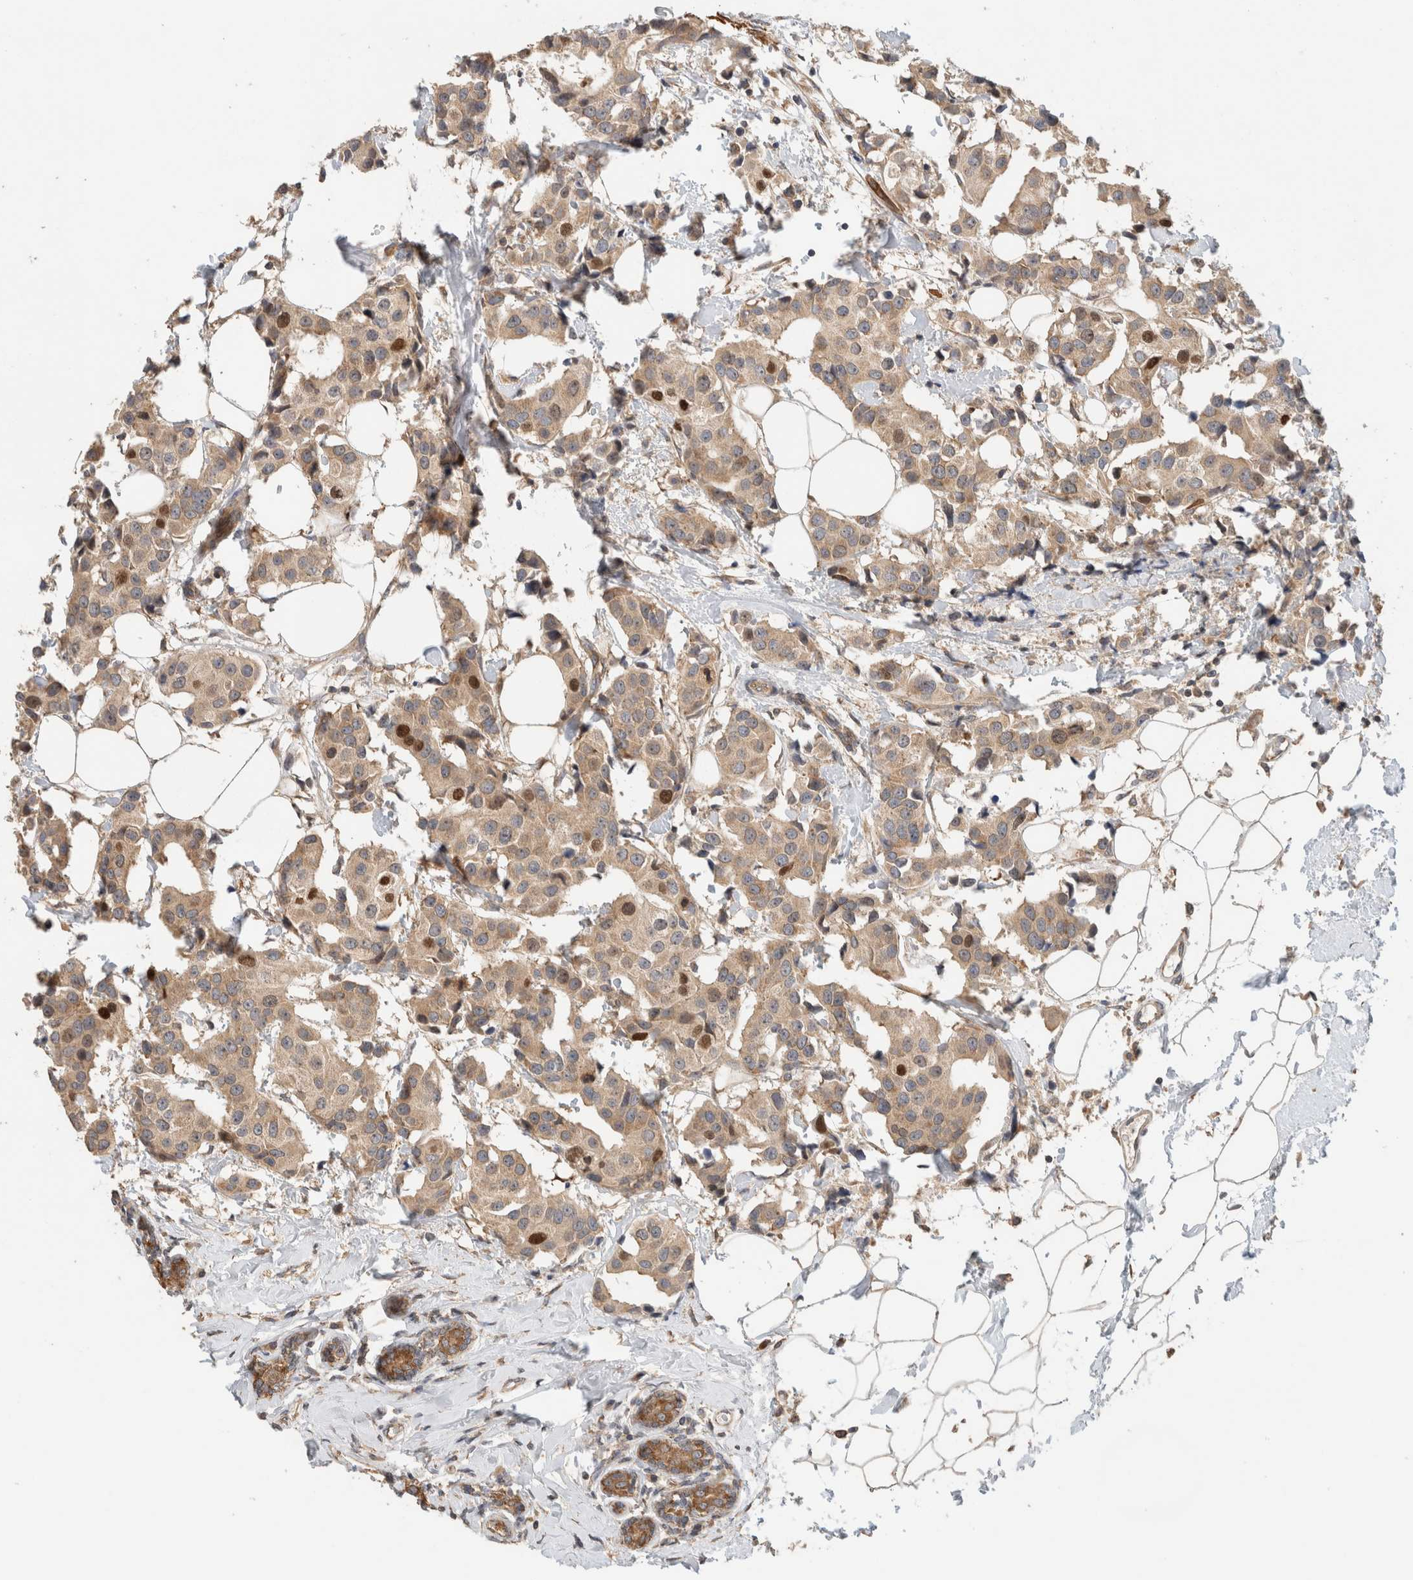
{"staining": {"intensity": "moderate", "quantity": ">75%", "location": "cytoplasmic/membranous,nuclear"}, "tissue": "breast cancer", "cell_type": "Tumor cells", "image_type": "cancer", "snomed": [{"axis": "morphology", "description": "Normal tissue, NOS"}, {"axis": "morphology", "description": "Duct carcinoma"}, {"axis": "topography", "description": "Breast"}], "caption": "This image shows IHC staining of breast intraductal carcinoma, with medium moderate cytoplasmic/membranous and nuclear staining in approximately >75% of tumor cells.", "gene": "PUM1", "patient": {"sex": "female", "age": 39}}